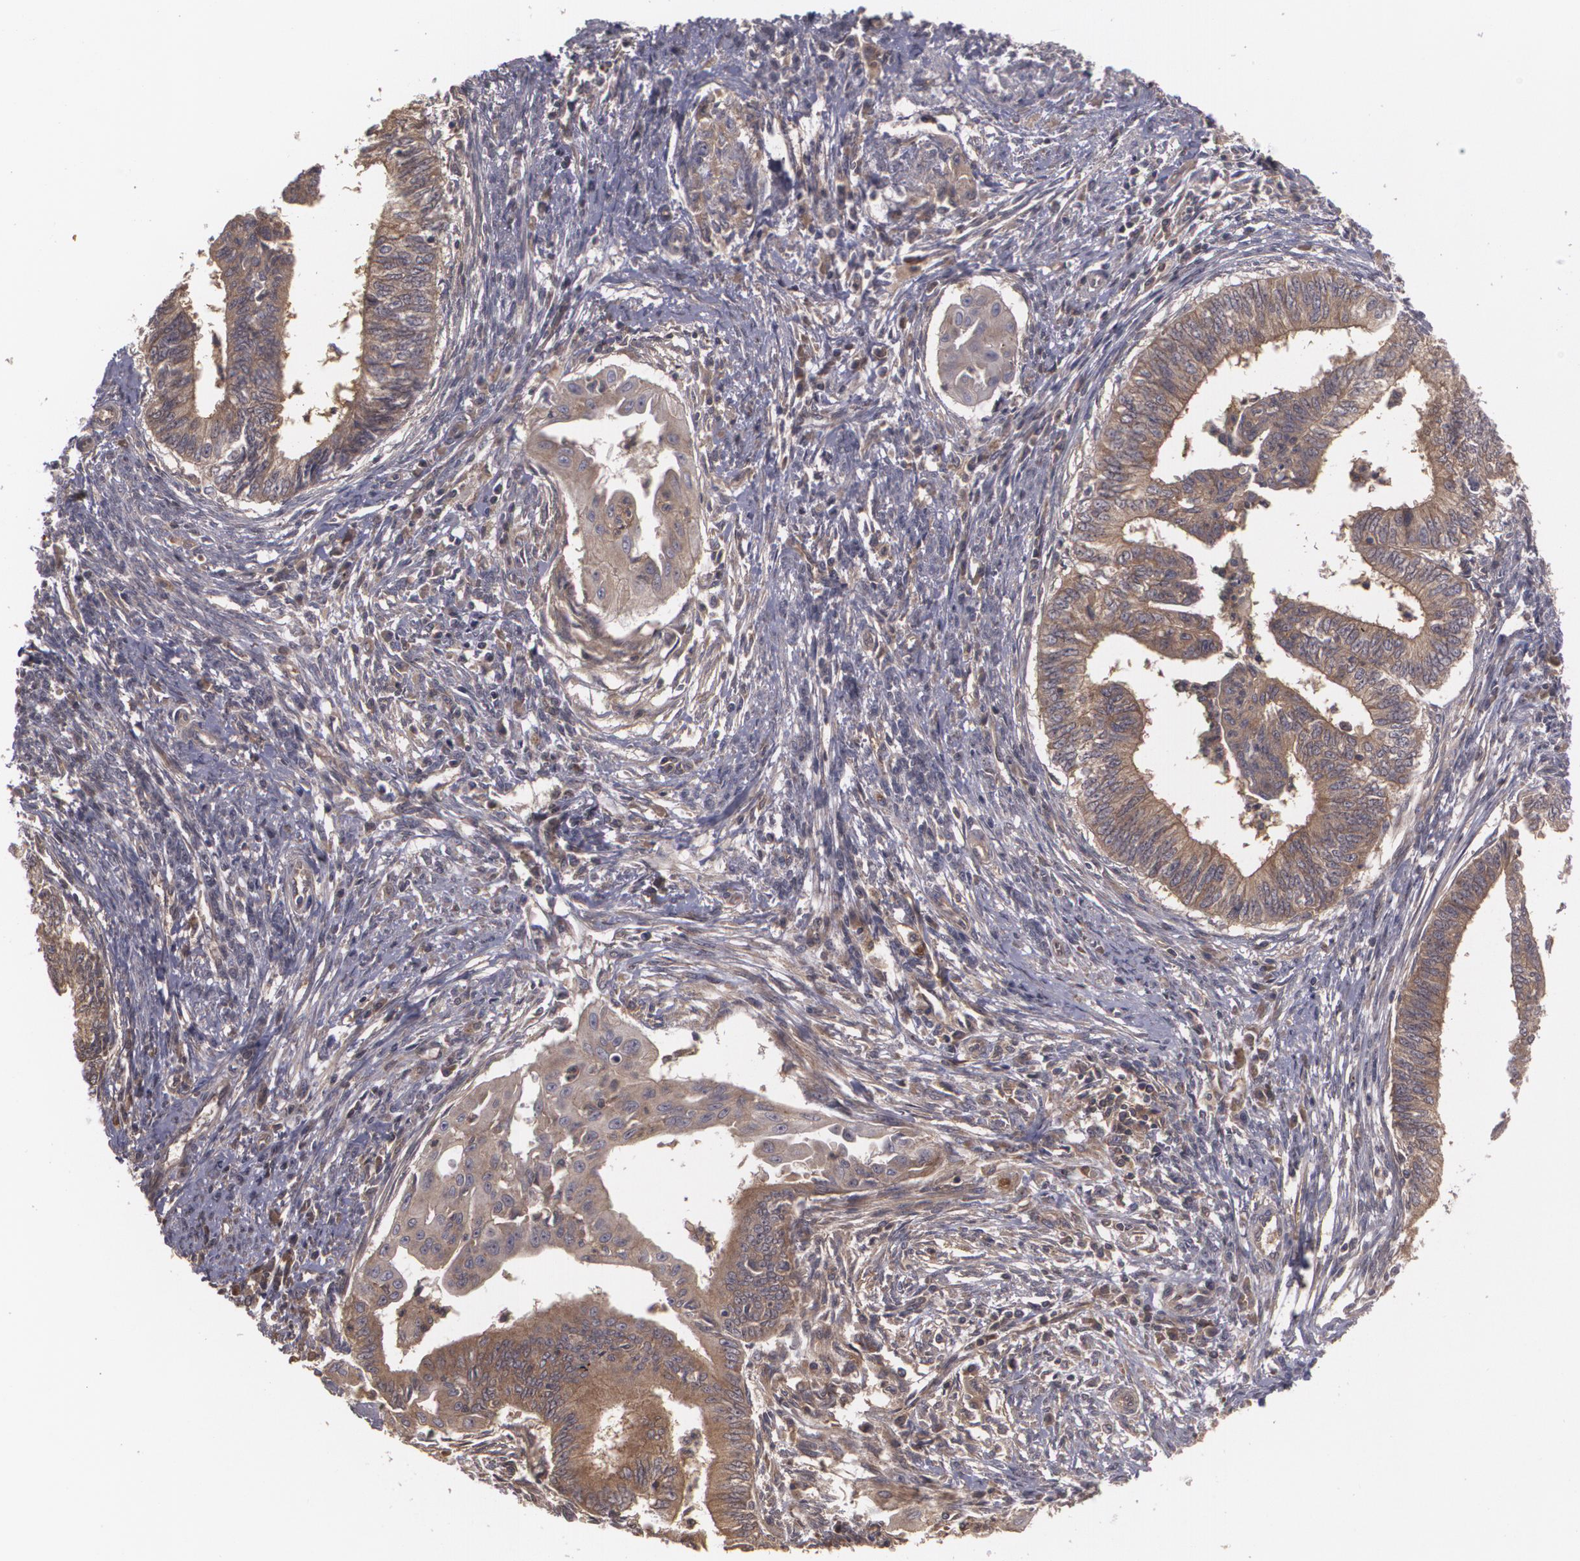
{"staining": {"intensity": "weak", "quantity": ">75%", "location": "cytoplasmic/membranous"}, "tissue": "endometrial cancer", "cell_type": "Tumor cells", "image_type": "cancer", "snomed": [{"axis": "morphology", "description": "Adenocarcinoma, NOS"}, {"axis": "topography", "description": "Endometrium"}], "caption": "An immunohistochemistry histopathology image of neoplastic tissue is shown. Protein staining in brown highlights weak cytoplasmic/membranous positivity in adenocarcinoma (endometrial) within tumor cells.", "gene": "HRAS", "patient": {"sex": "female", "age": 66}}